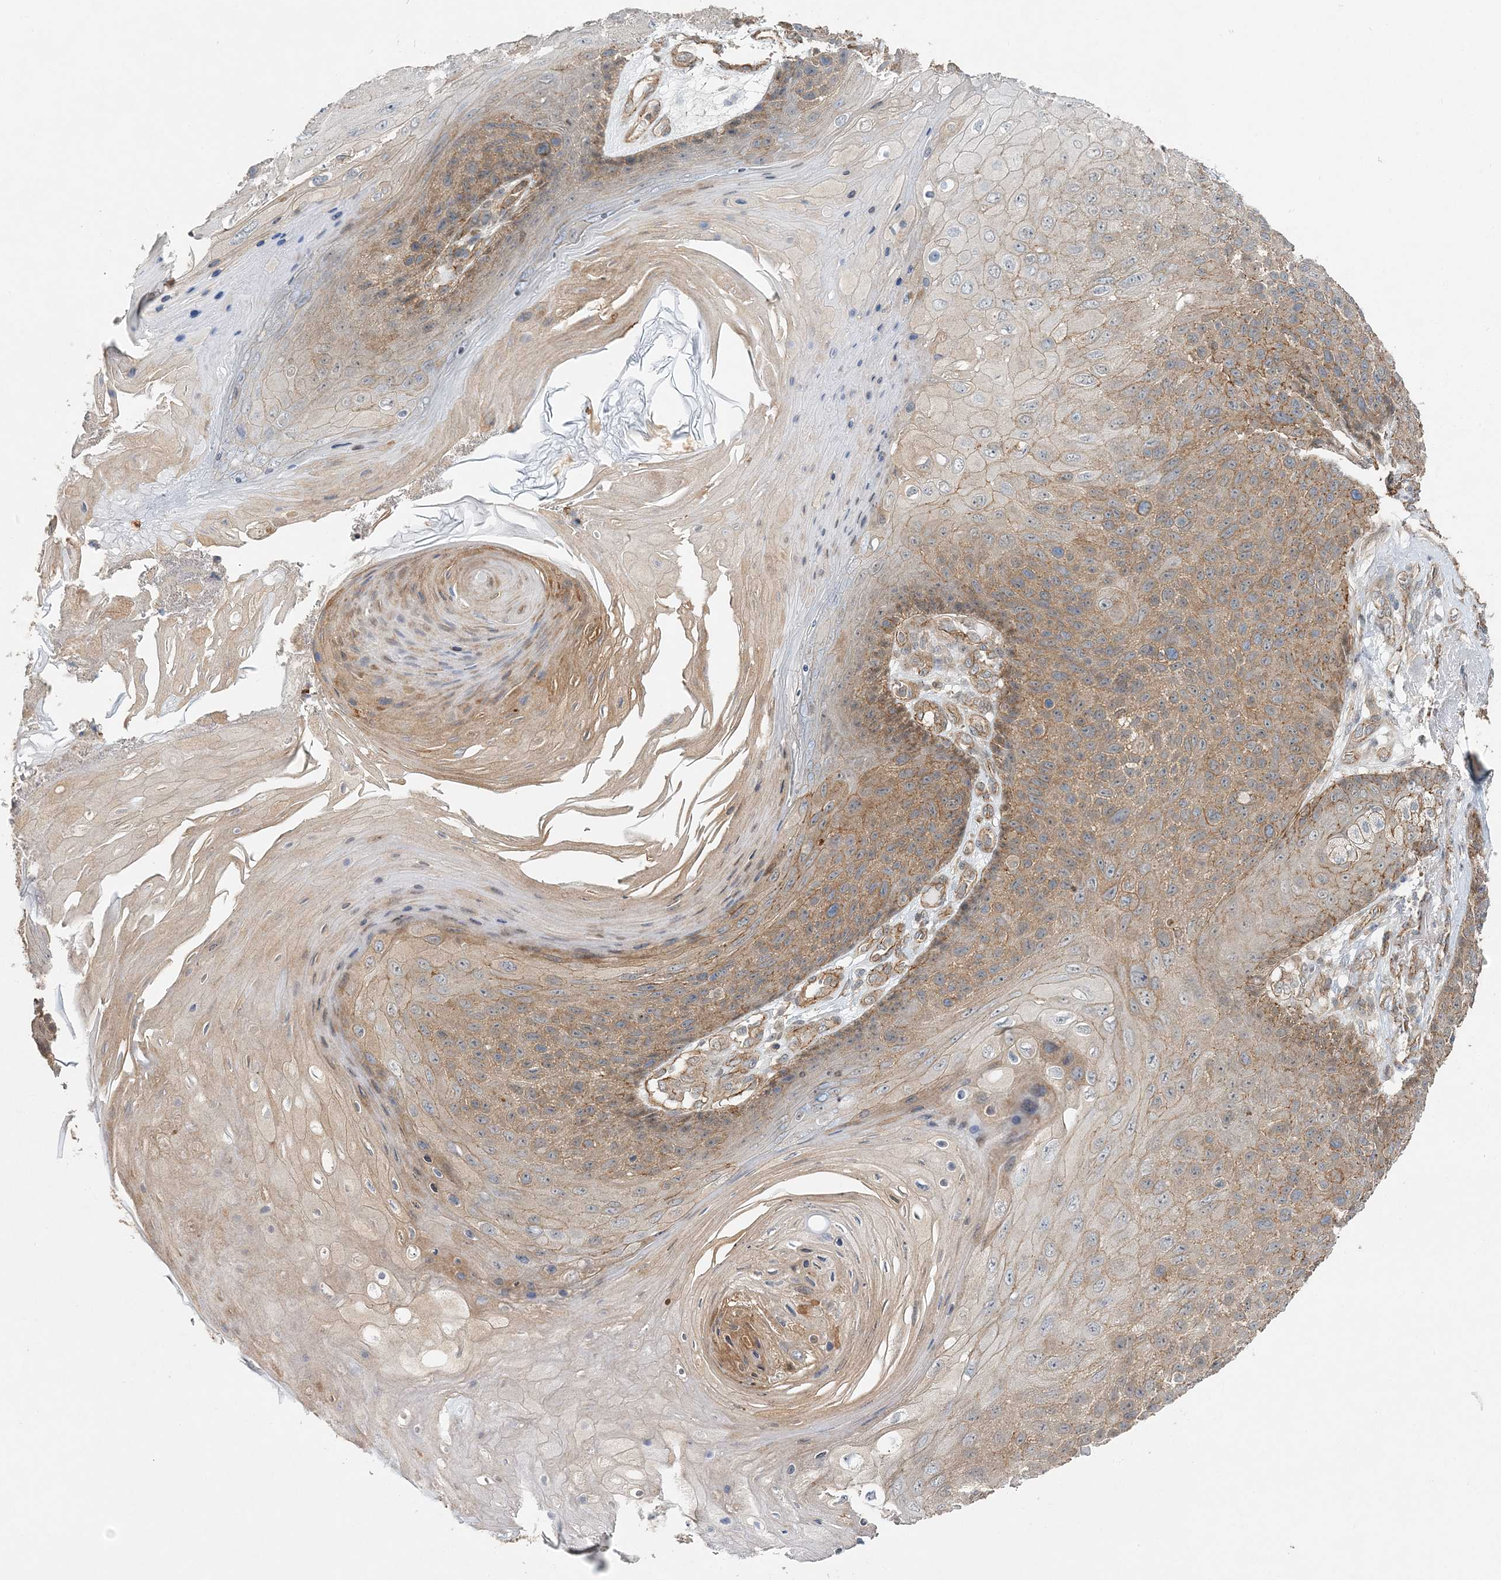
{"staining": {"intensity": "moderate", "quantity": "25%-75%", "location": "cytoplasmic/membranous"}, "tissue": "skin cancer", "cell_type": "Tumor cells", "image_type": "cancer", "snomed": [{"axis": "morphology", "description": "Squamous cell carcinoma, NOS"}, {"axis": "topography", "description": "Skin"}], "caption": "Skin squamous cell carcinoma was stained to show a protein in brown. There is medium levels of moderate cytoplasmic/membranous staining in about 25%-75% of tumor cells.", "gene": "MAT2B", "patient": {"sex": "female", "age": 88}}